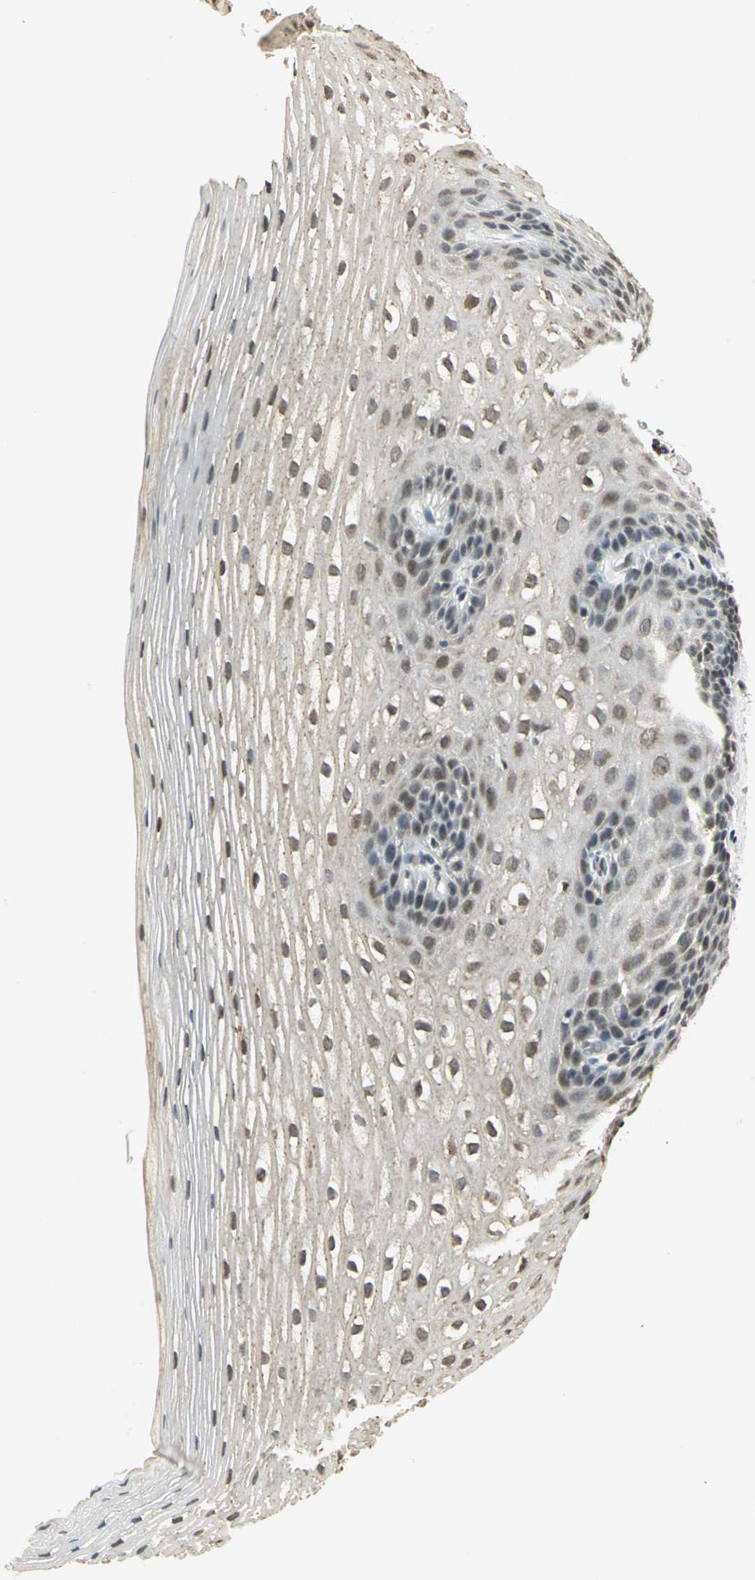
{"staining": {"intensity": "moderate", "quantity": "25%-75%", "location": "nuclear"}, "tissue": "esophagus", "cell_type": "Squamous epithelial cells", "image_type": "normal", "snomed": [{"axis": "morphology", "description": "Normal tissue, NOS"}, {"axis": "topography", "description": "Esophagus"}], "caption": "Immunohistochemical staining of unremarkable human esophagus reveals 25%-75% levels of moderate nuclear protein expression in approximately 25%-75% of squamous epithelial cells.", "gene": "SMARCA5", "patient": {"sex": "female", "age": 70}}